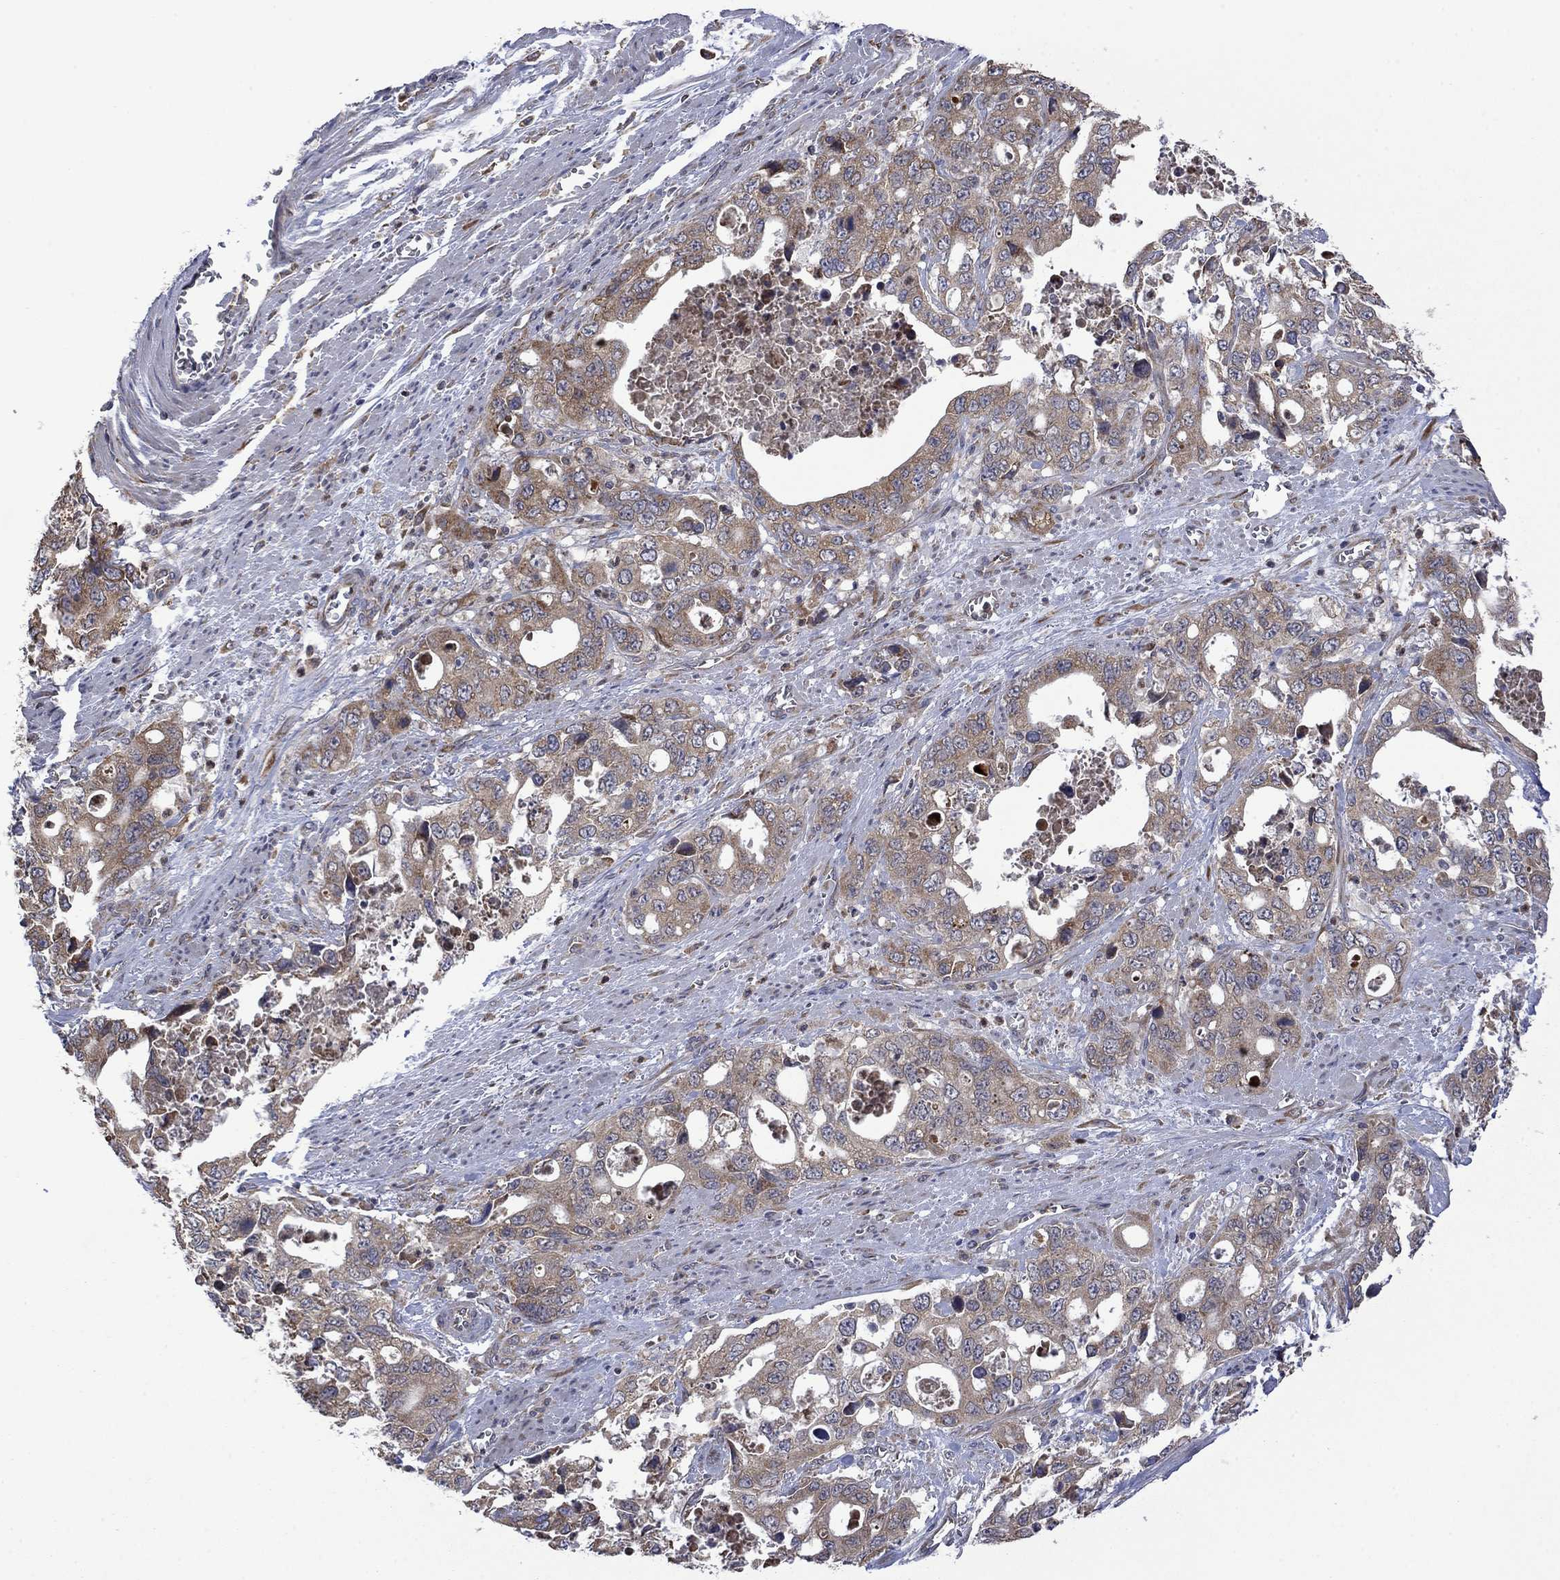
{"staining": {"intensity": "moderate", "quantity": ">75%", "location": "cytoplasmic/membranous"}, "tissue": "stomach cancer", "cell_type": "Tumor cells", "image_type": "cancer", "snomed": [{"axis": "morphology", "description": "Adenocarcinoma, NOS"}, {"axis": "topography", "description": "Stomach, upper"}], "caption": "The image shows staining of stomach cancer, revealing moderate cytoplasmic/membranous protein positivity (brown color) within tumor cells.", "gene": "FURIN", "patient": {"sex": "male", "age": 74}}